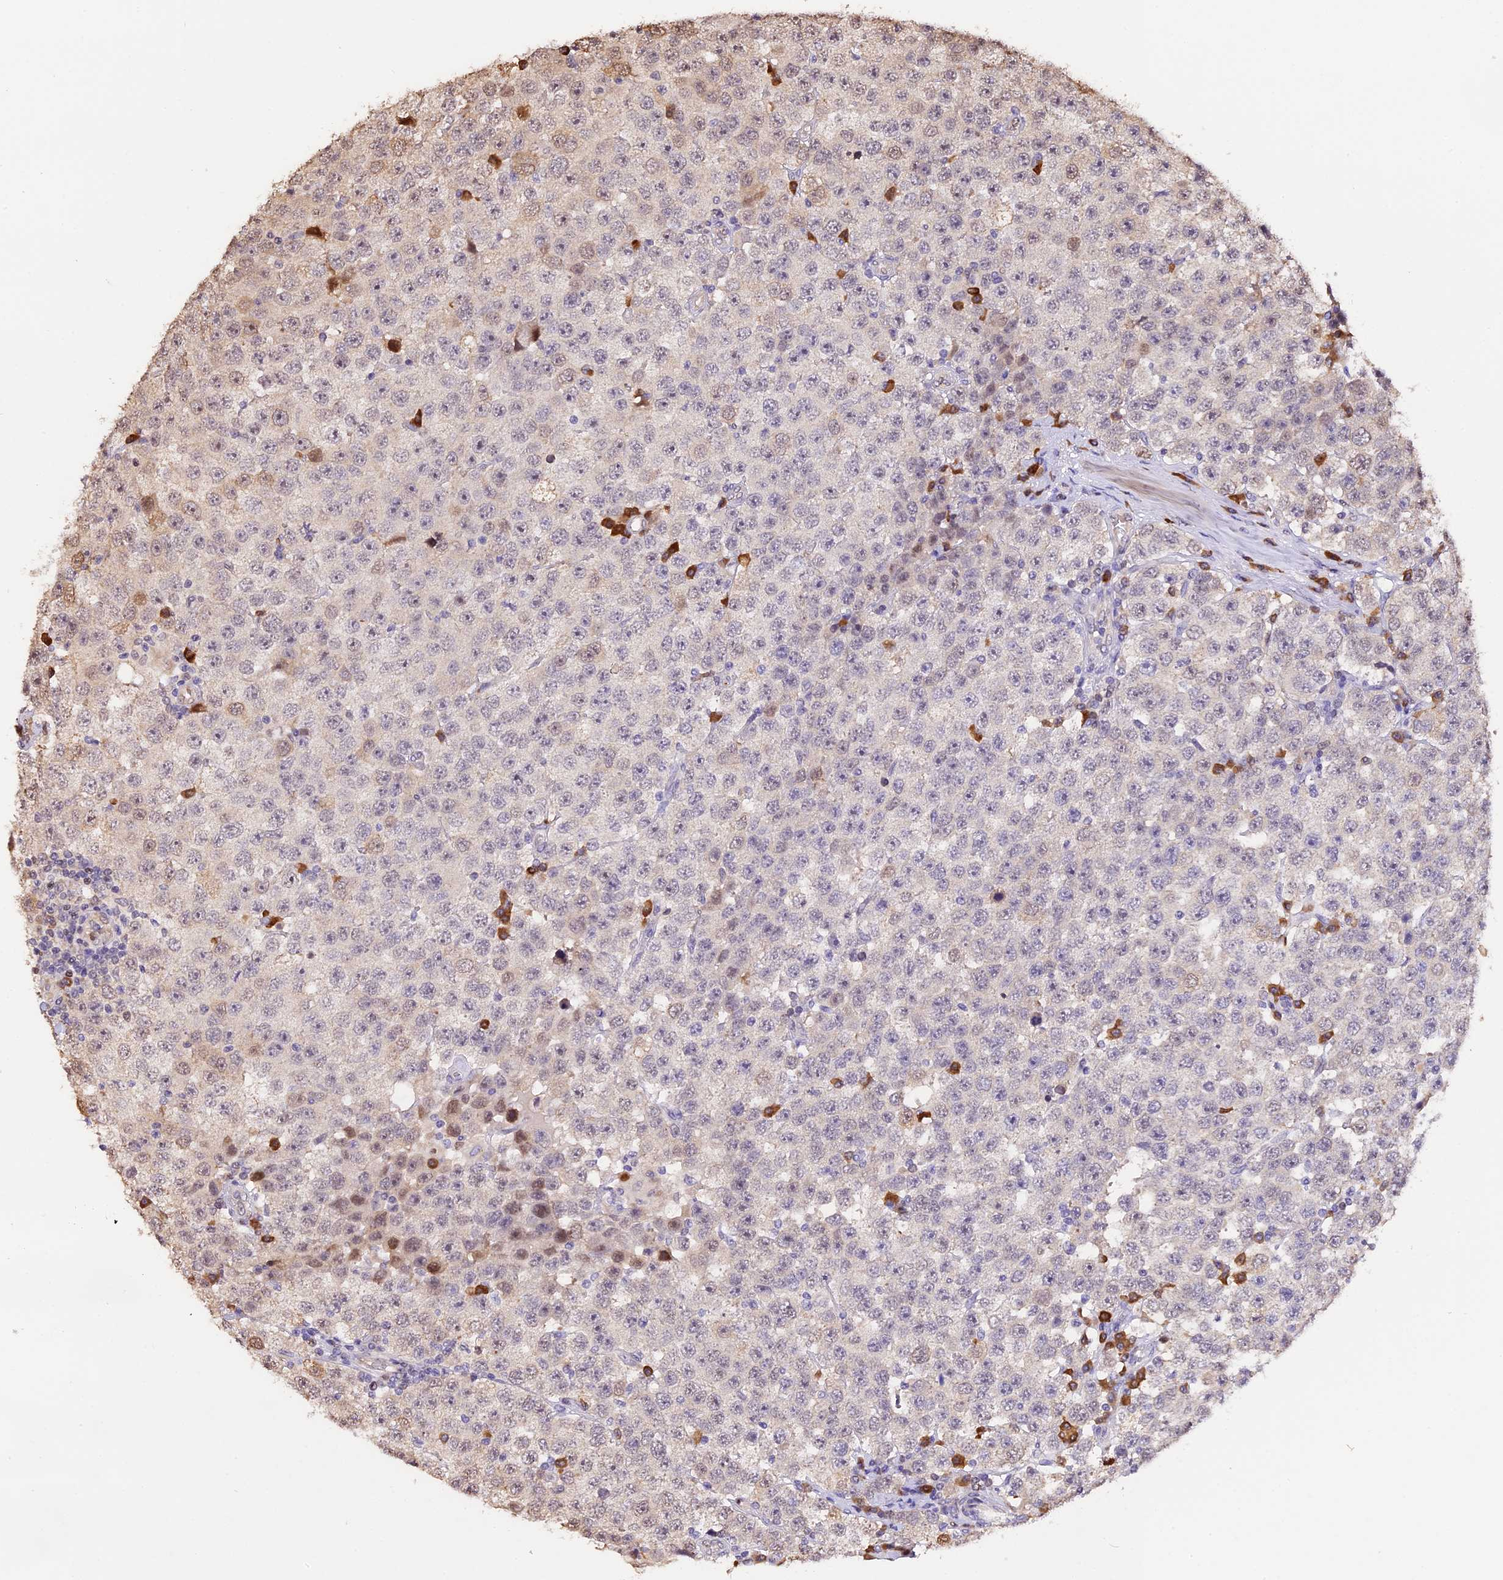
{"staining": {"intensity": "negative", "quantity": "none", "location": "none"}, "tissue": "testis cancer", "cell_type": "Tumor cells", "image_type": "cancer", "snomed": [{"axis": "morphology", "description": "Seminoma, NOS"}, {"axis": "topography", "description": "Testis"}], "caption": "Micrograph shows no significant protein expression in tumor cells of testis seminoma. (DAB (3,3'-diaminobenzidine) immunohistochemistry (IHC) visualized using brightfield microscopy, high magnification).", "gene": "HERPUD1", "patient": {"sex": "male", "age": 28}}